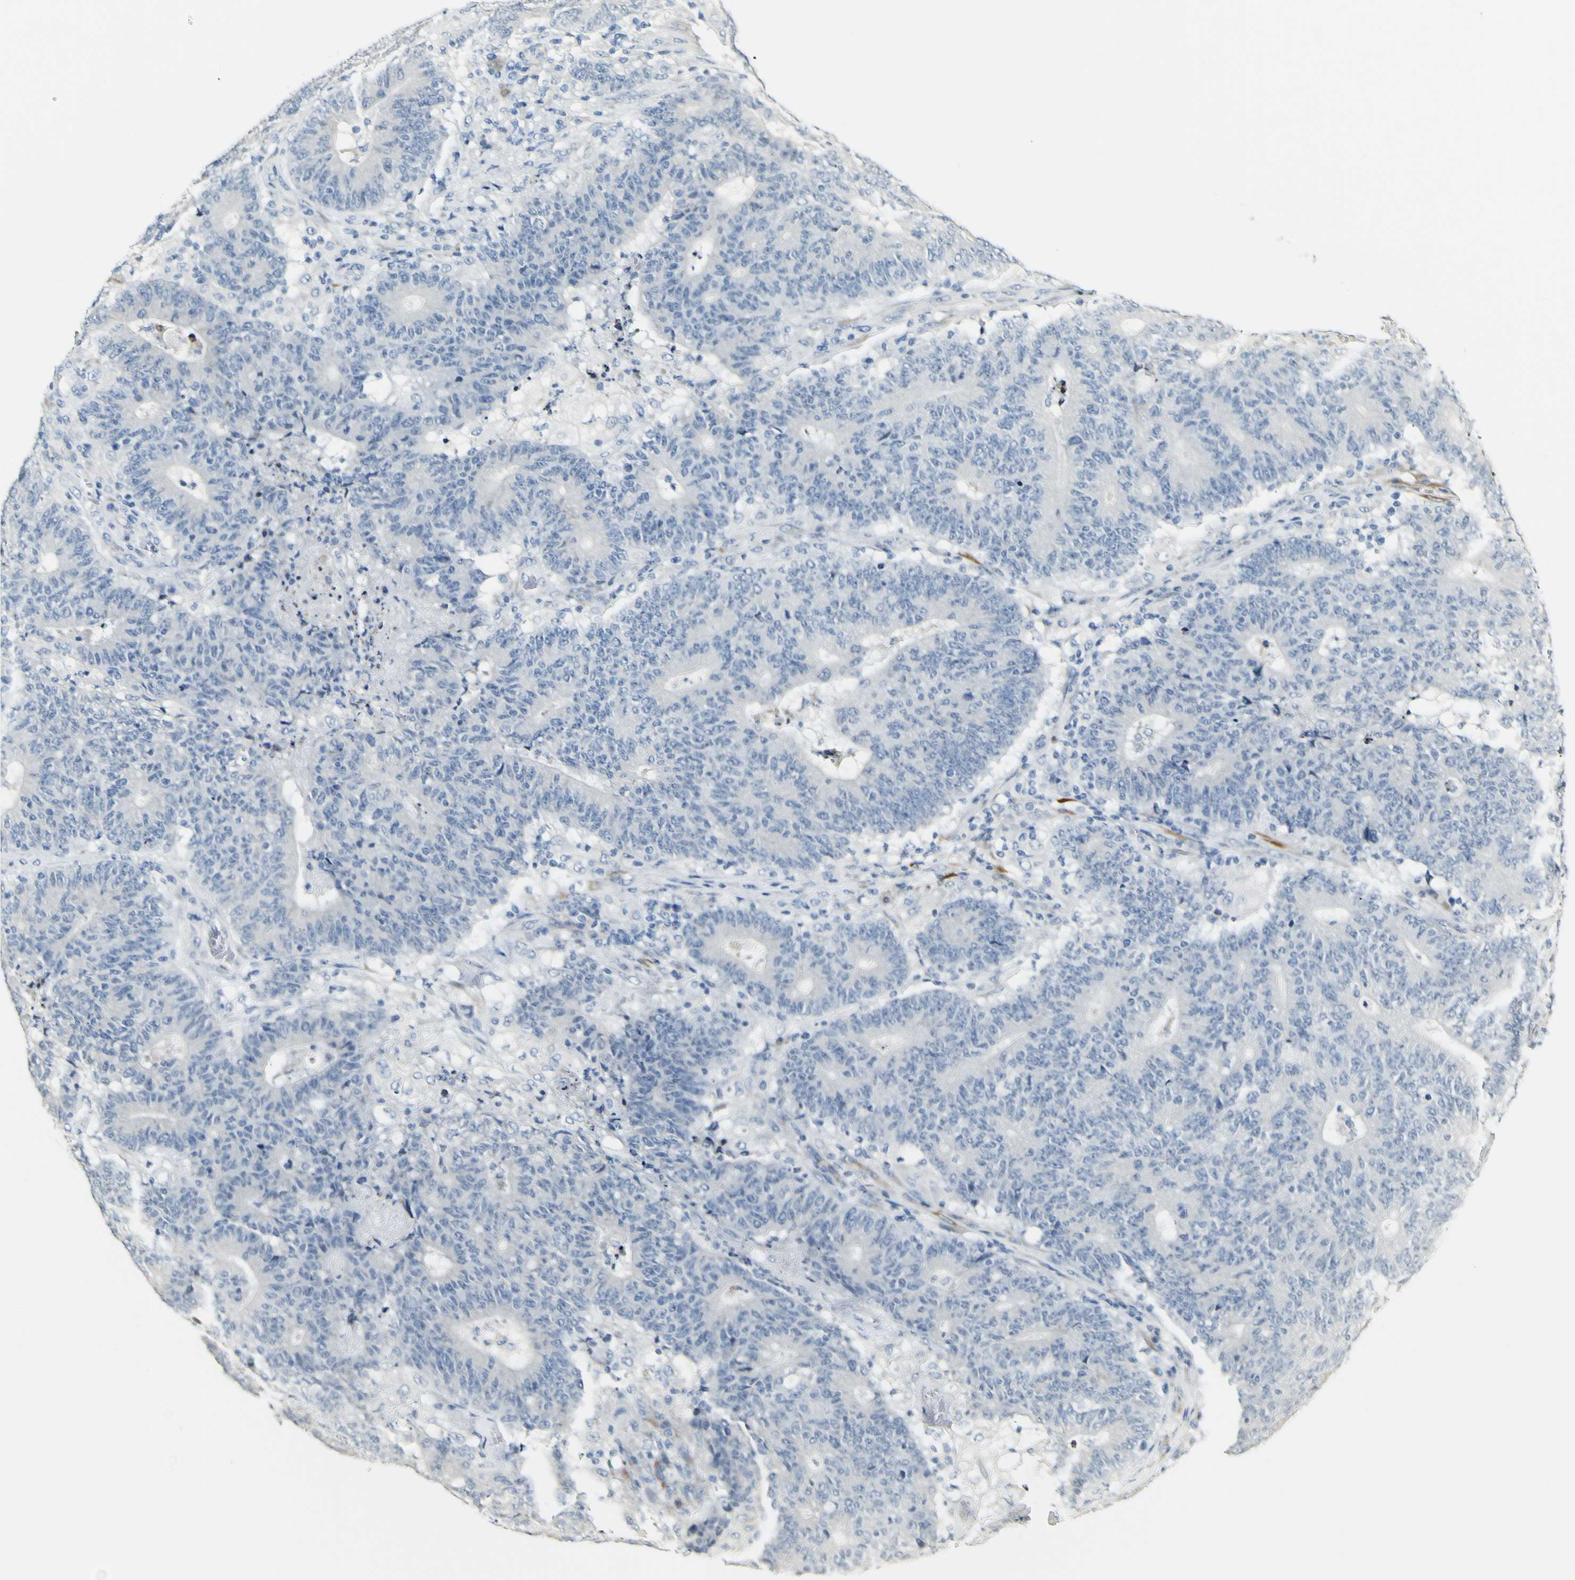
{"staining": {"intensity": "negative", "quantity": "none", "location": "none"}, "tissue": "colorectal cancer", "cell_type": "Tumor cells", "image_type": "cancer", "snomed": [{"axis": "morphology", "description": "Normal tissue, NOS"}, {"axis": "morphology", "description": "Adenocarcinoma, NOS"}, {"axis": "topography", "description": "Colon"}], "caption": "An immunohistochemistry micrograph of colorectal cancer (adenocarcinoma) is shown. There is no staining in tumor cells of colorectal cancer (adenocarcinoma).", "gene": "FMO3", "patient": {"sex": "female", "age": 75}}